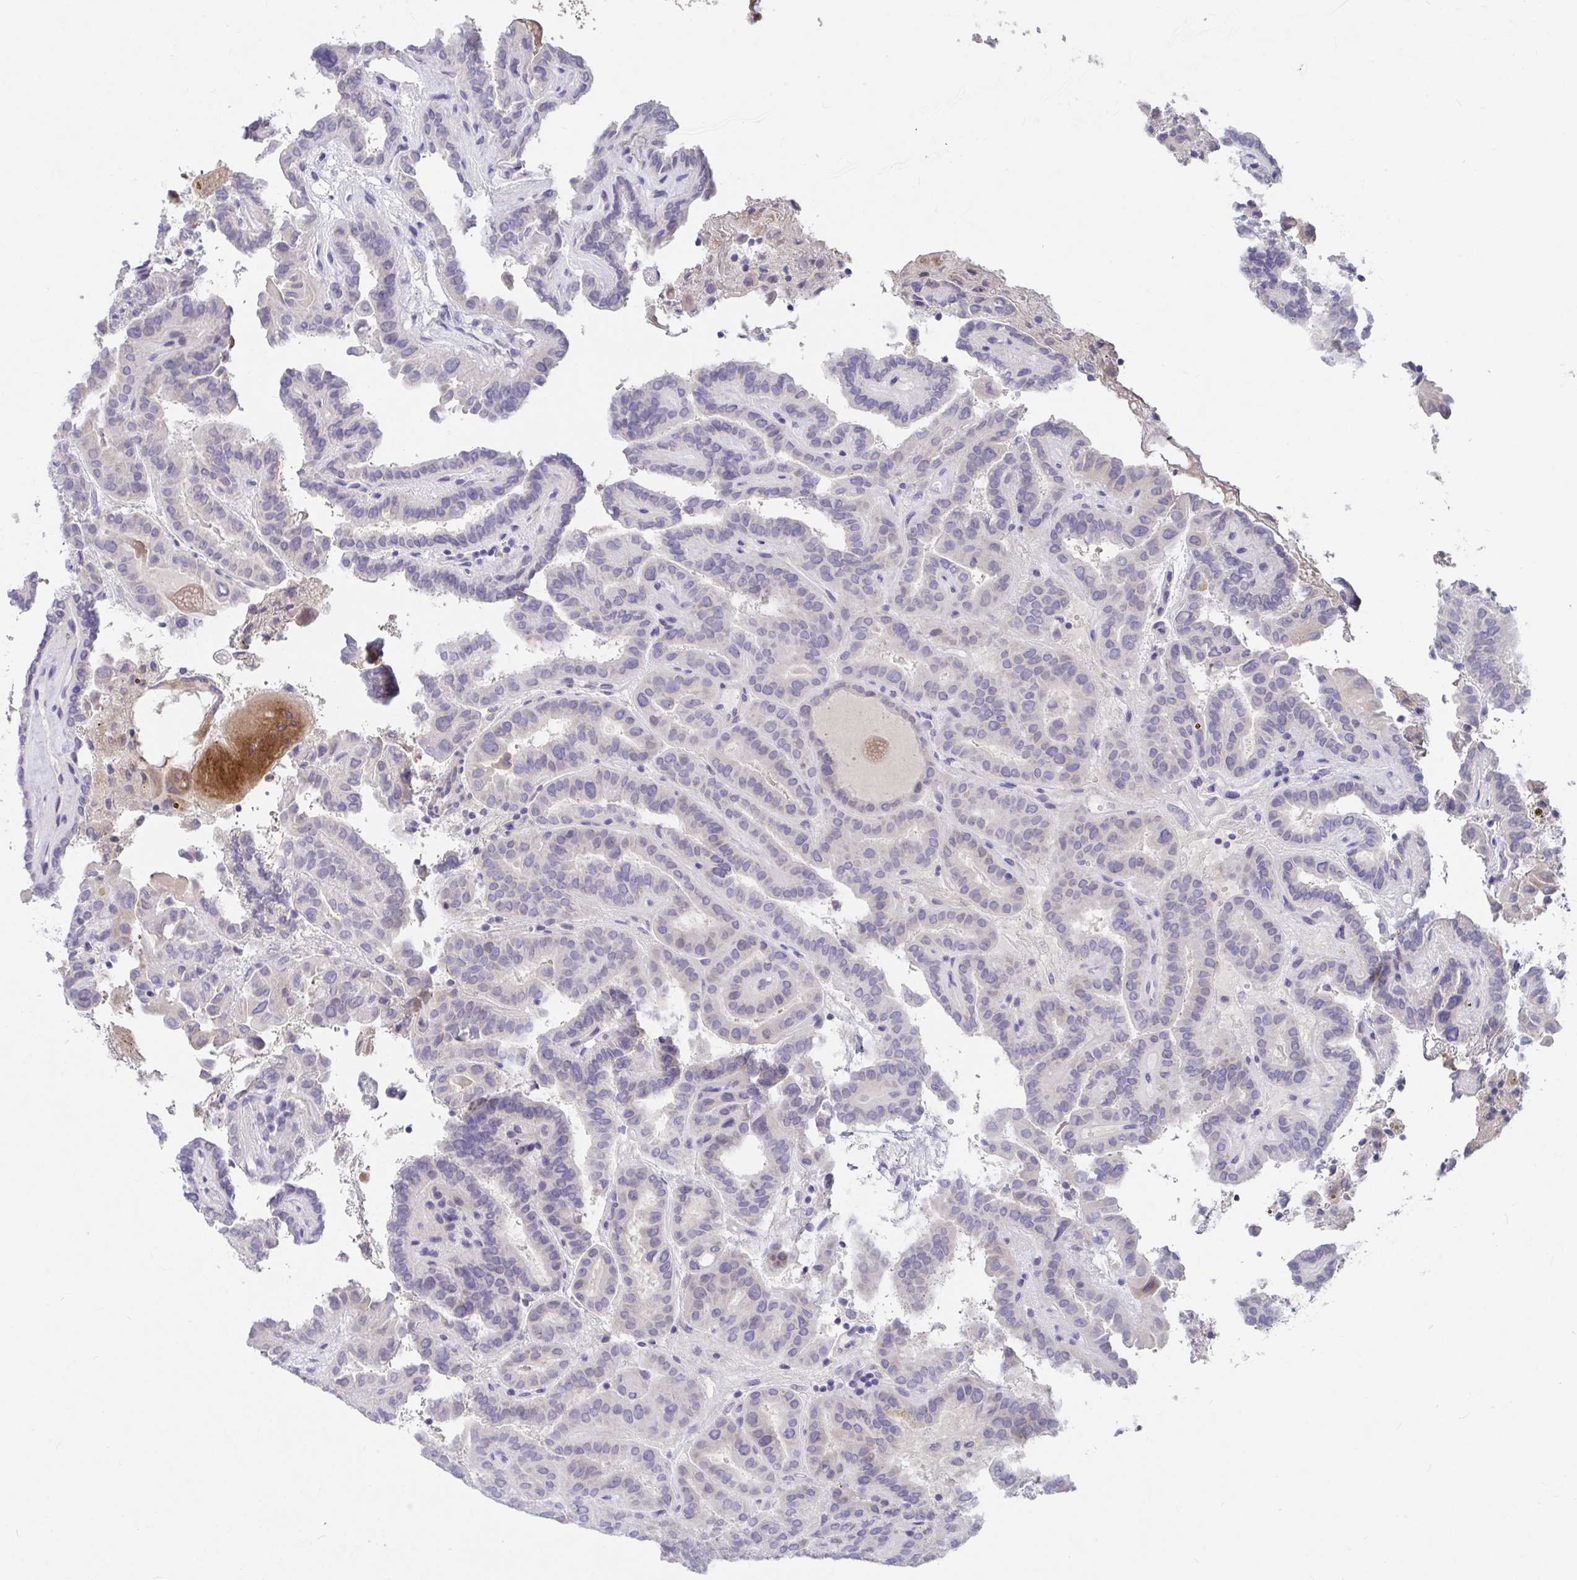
{"staining": {"intensity": "negative", "quantity": "none", "location": "none"}, "tissue": "thyroid cancer", "cell_type": "Tumor cells", "image_type": "cancer", "snomed": [{"axis": "morphology", "description": "Papillary adenocarcinoma, NOS"}, {"axis": "topography", "description": "Thyroid gland"}], "caption": "This is a micrograph of IHC staining of thyroid cancer, which shows no expression in tumor cells. (DAB IHC with hematoxylin counter stain).", "gene": "ZNF561", "patient": {"sex": "female", "age": 46}}